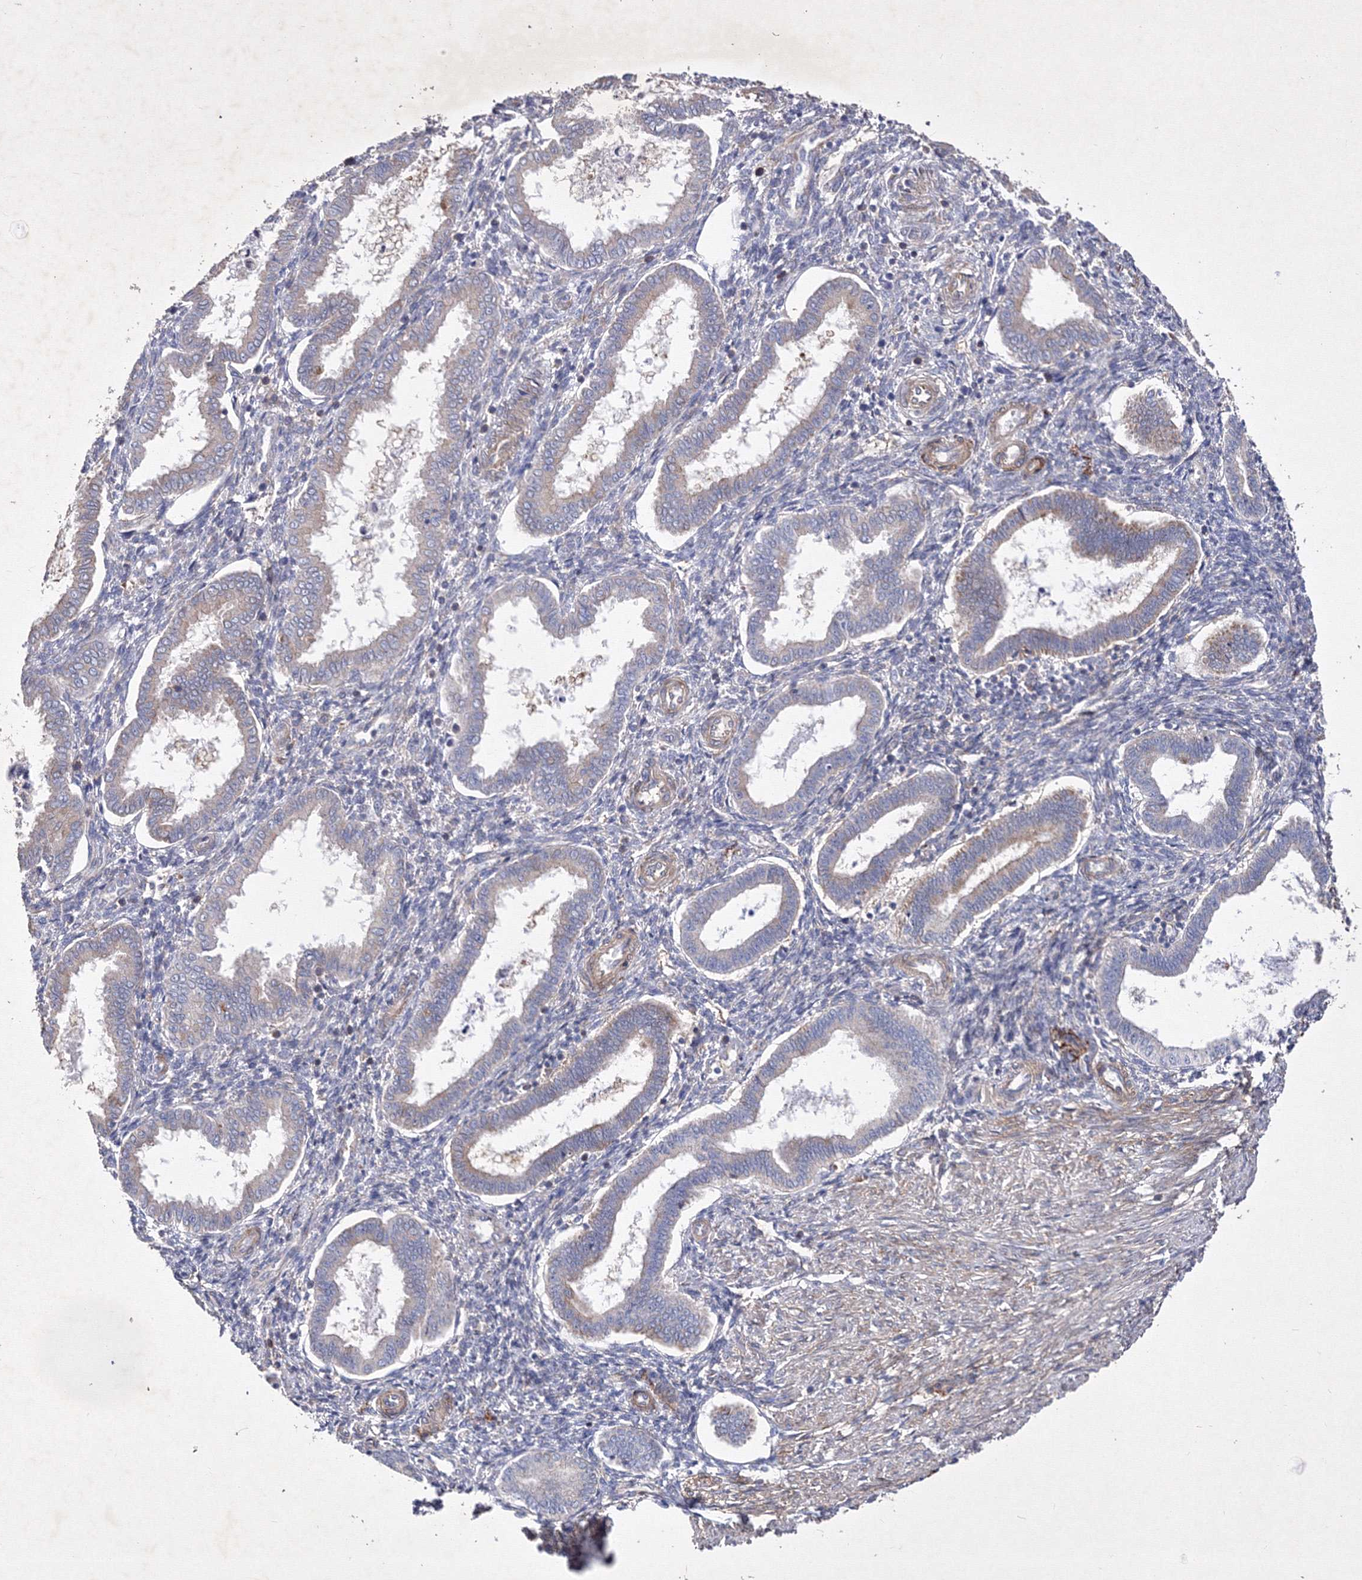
{"staining": {"intensity": "weak", "quantity": "<25%", "location": "cytoplasmic/membranous"}, "tissue": "endometrium", "cell_type": "Cells in endometrial stroma", "image_type": "normal", "snomed": [{"axis": "morphology", "description": "Normal tissue, NOS"}, {"axis": "topography", "description": "Endometrium"}], "caption": "Immunohistochemical staining of normal human endometrium displays no significant positivity in cells in endometrial stroma. The staining is performed using DAB brown chromogen with nuclei counter-stained in using hematoxylin.", "gene": "SNX18", "patient": {"sex": "female", "age": 24}}